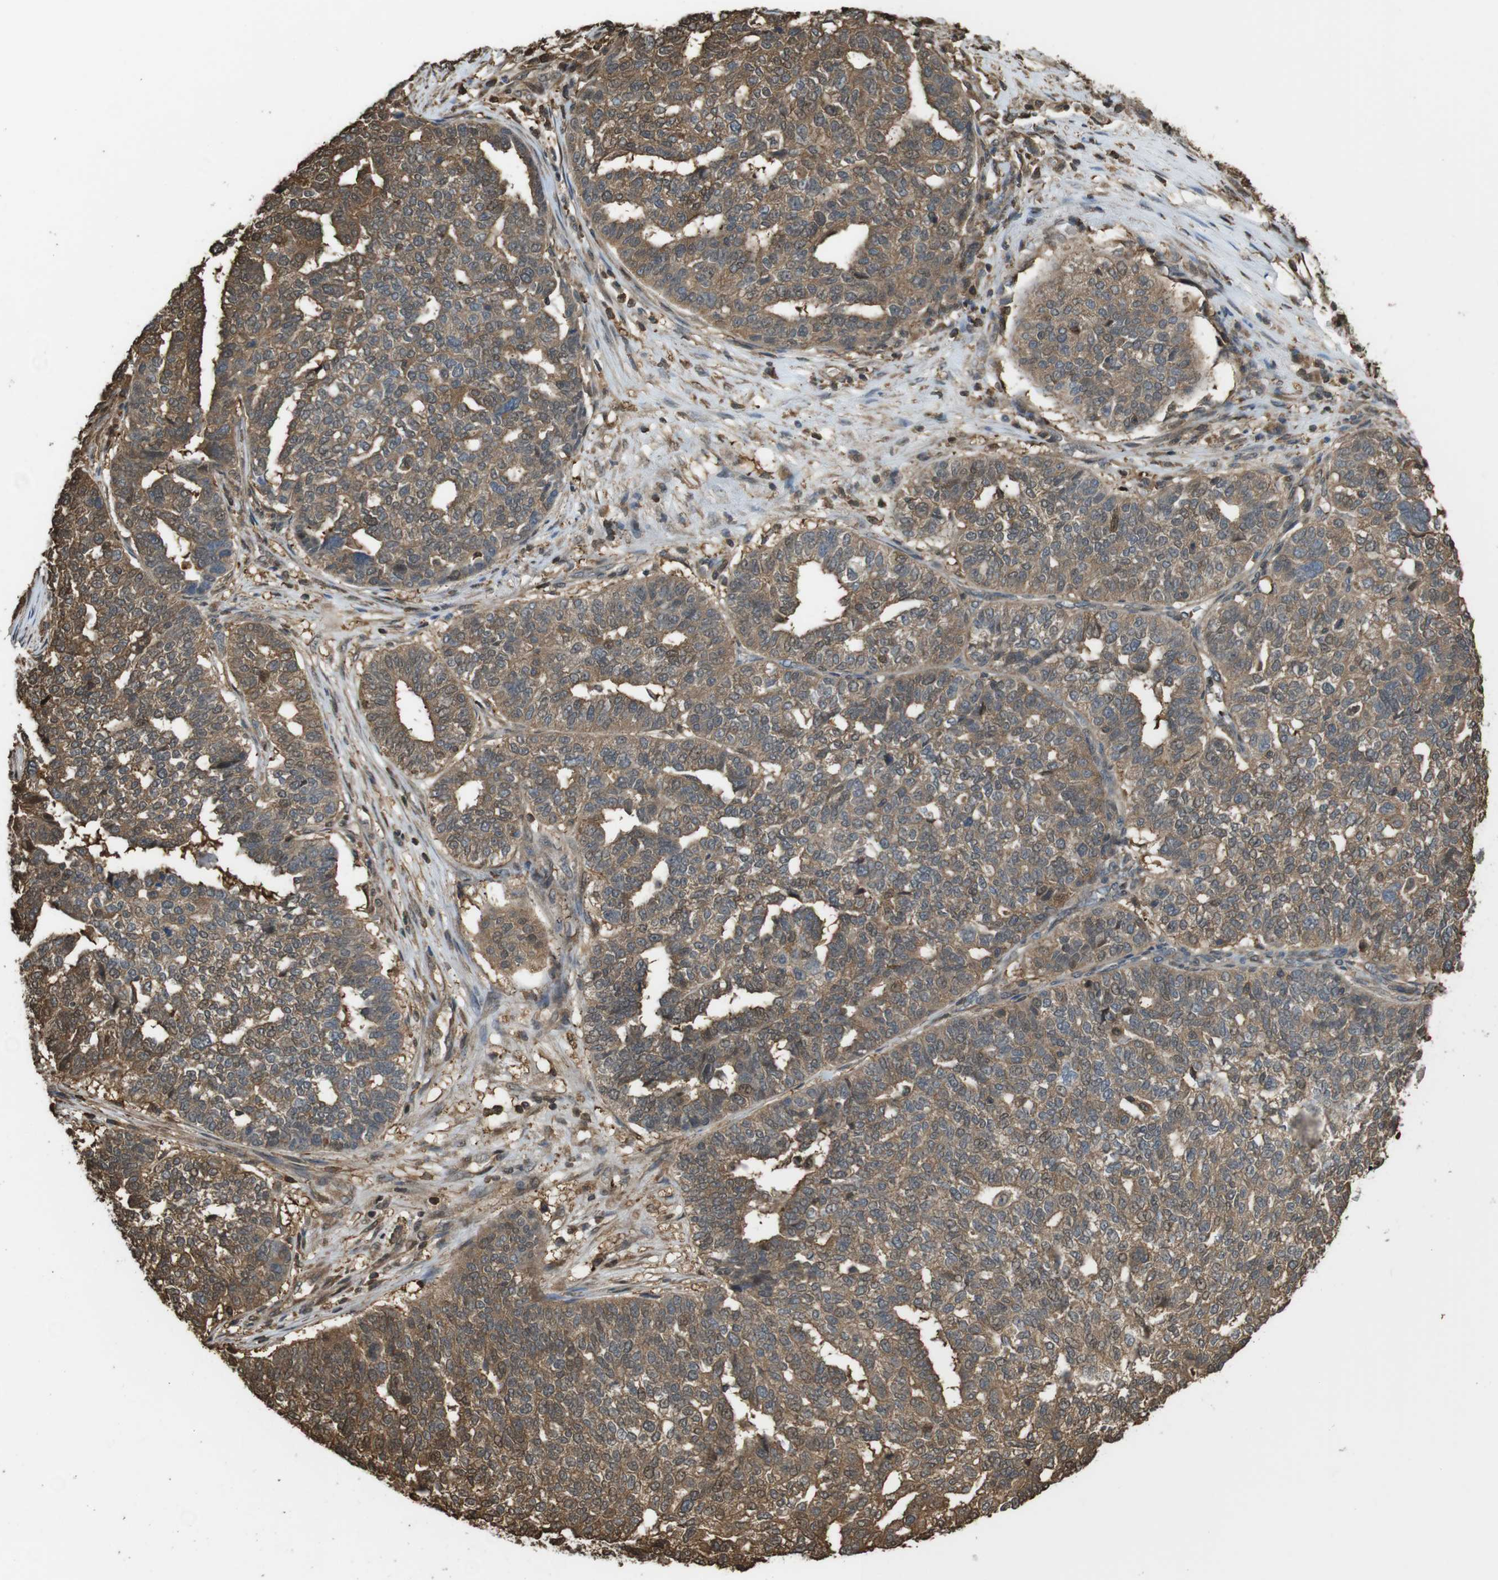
{"staining": {"intensity": "moderate", "quantity": ">75%", "location": "cytoplasmic/membranous"}, "tissue": "ovarian cancer", "cell_type": "Tumor cells", "image_type": "cancer", "snomed": [{"axis": "morphology", "description": "Cystadenocarcinoma, serous, NOS"}, {"axis": "topography", "description": "Ovary"}], "caption": "Ovarian cancer stained with a brown dye reveals moderate cytoplasmic/membranous positive expression in approximately >75% of tumor cells.", "gene": "ARHGDIA", "patient": {"sex": "female", "age": 59}}